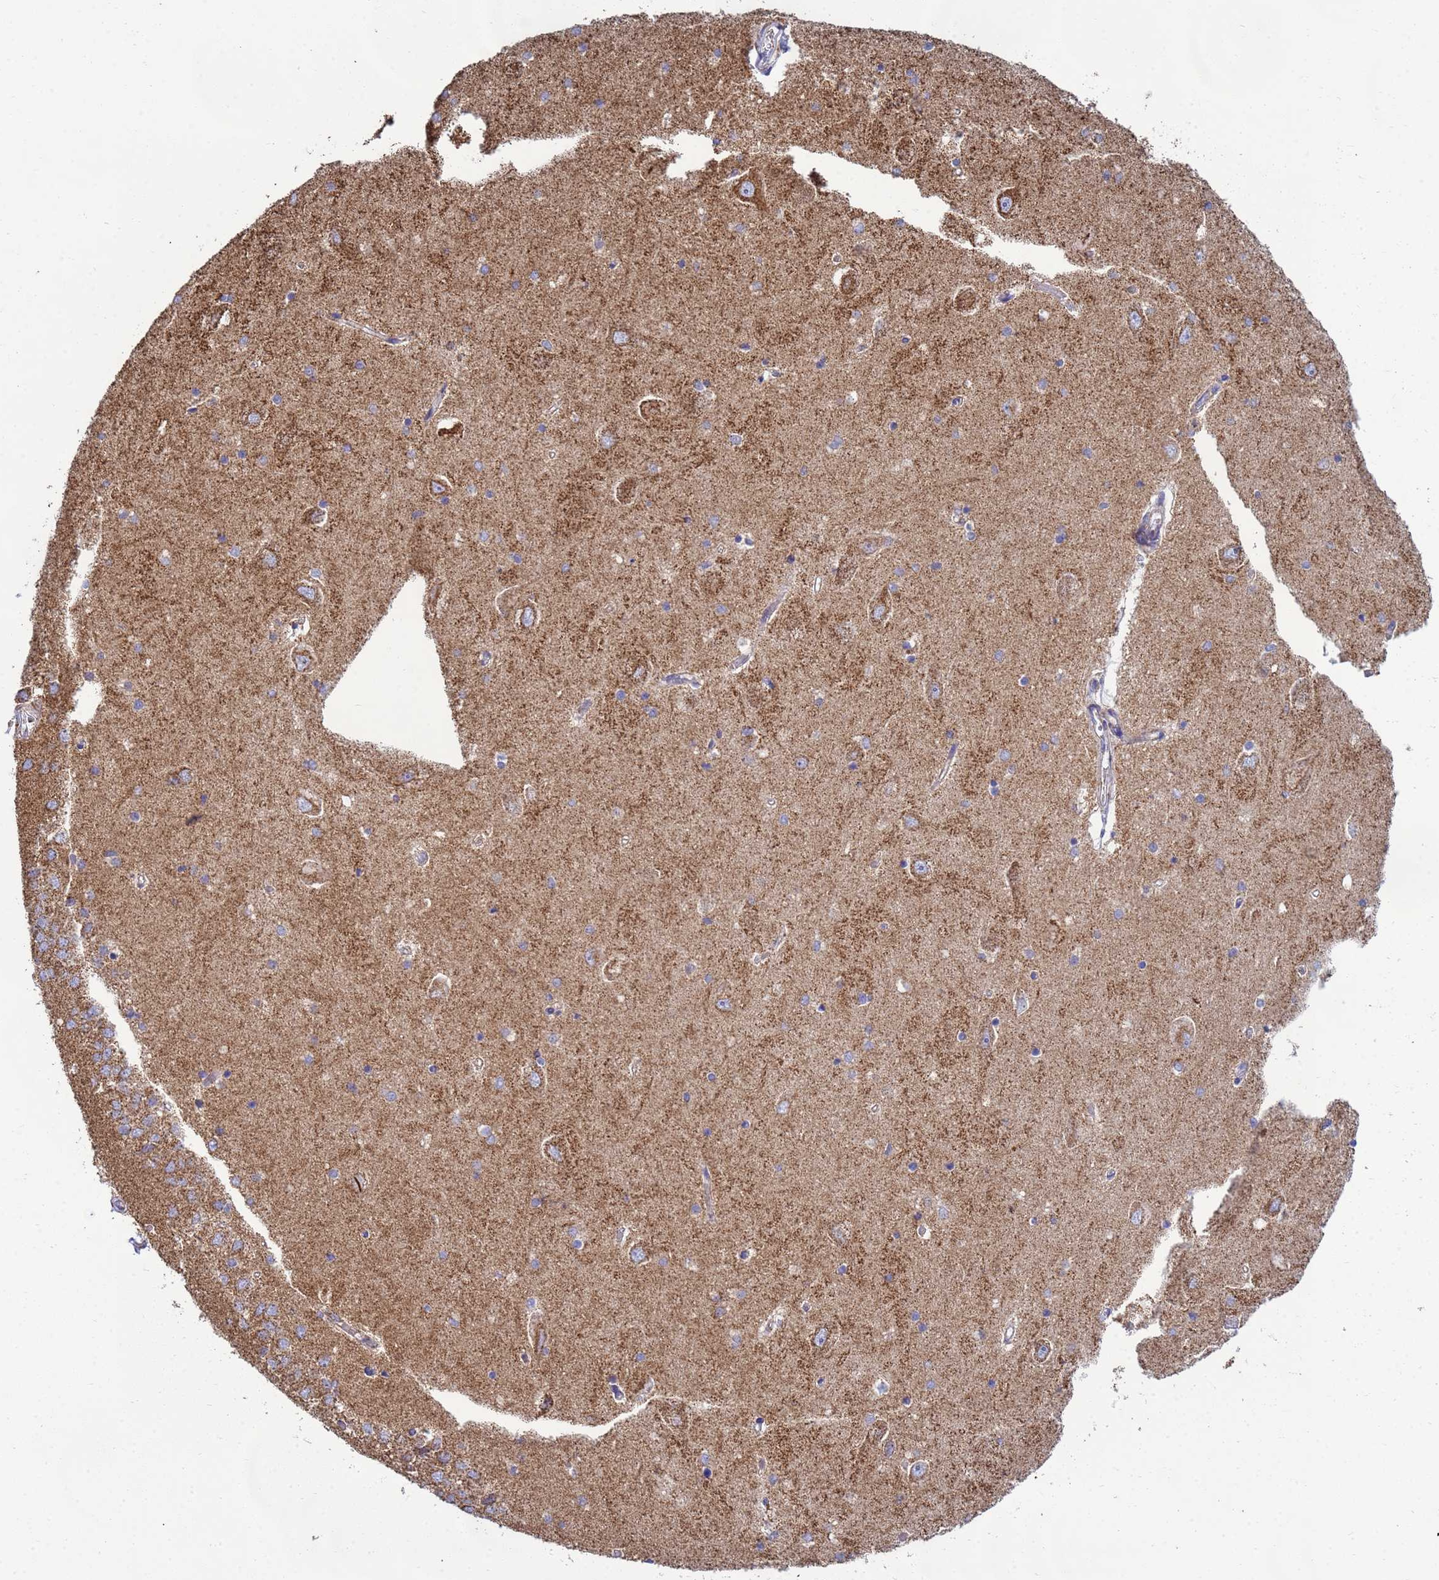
{"staining": {"intensity": "moderate", "quantity": "<25%", "location": "cytoplasmic/membranous"}, "tissue": "hippocampus", "cell_type": "Glial cells", "image_type": "normal", "snomed": [{"axis": "morphology", "description": "Normal tissue, NOS"}, {"axis": "topography", "description": "Hippocampus"}], "caption": "Benign hippocampus reveals moderate cytoplasmic/membranous staining in about <25% of glial cells, visualized by immunohistochemistry. Ihc stains the protein in brown and the nuclei are stained blue.", "gene": "COQ4", "patient": {"sex": "male", "age": 45}}